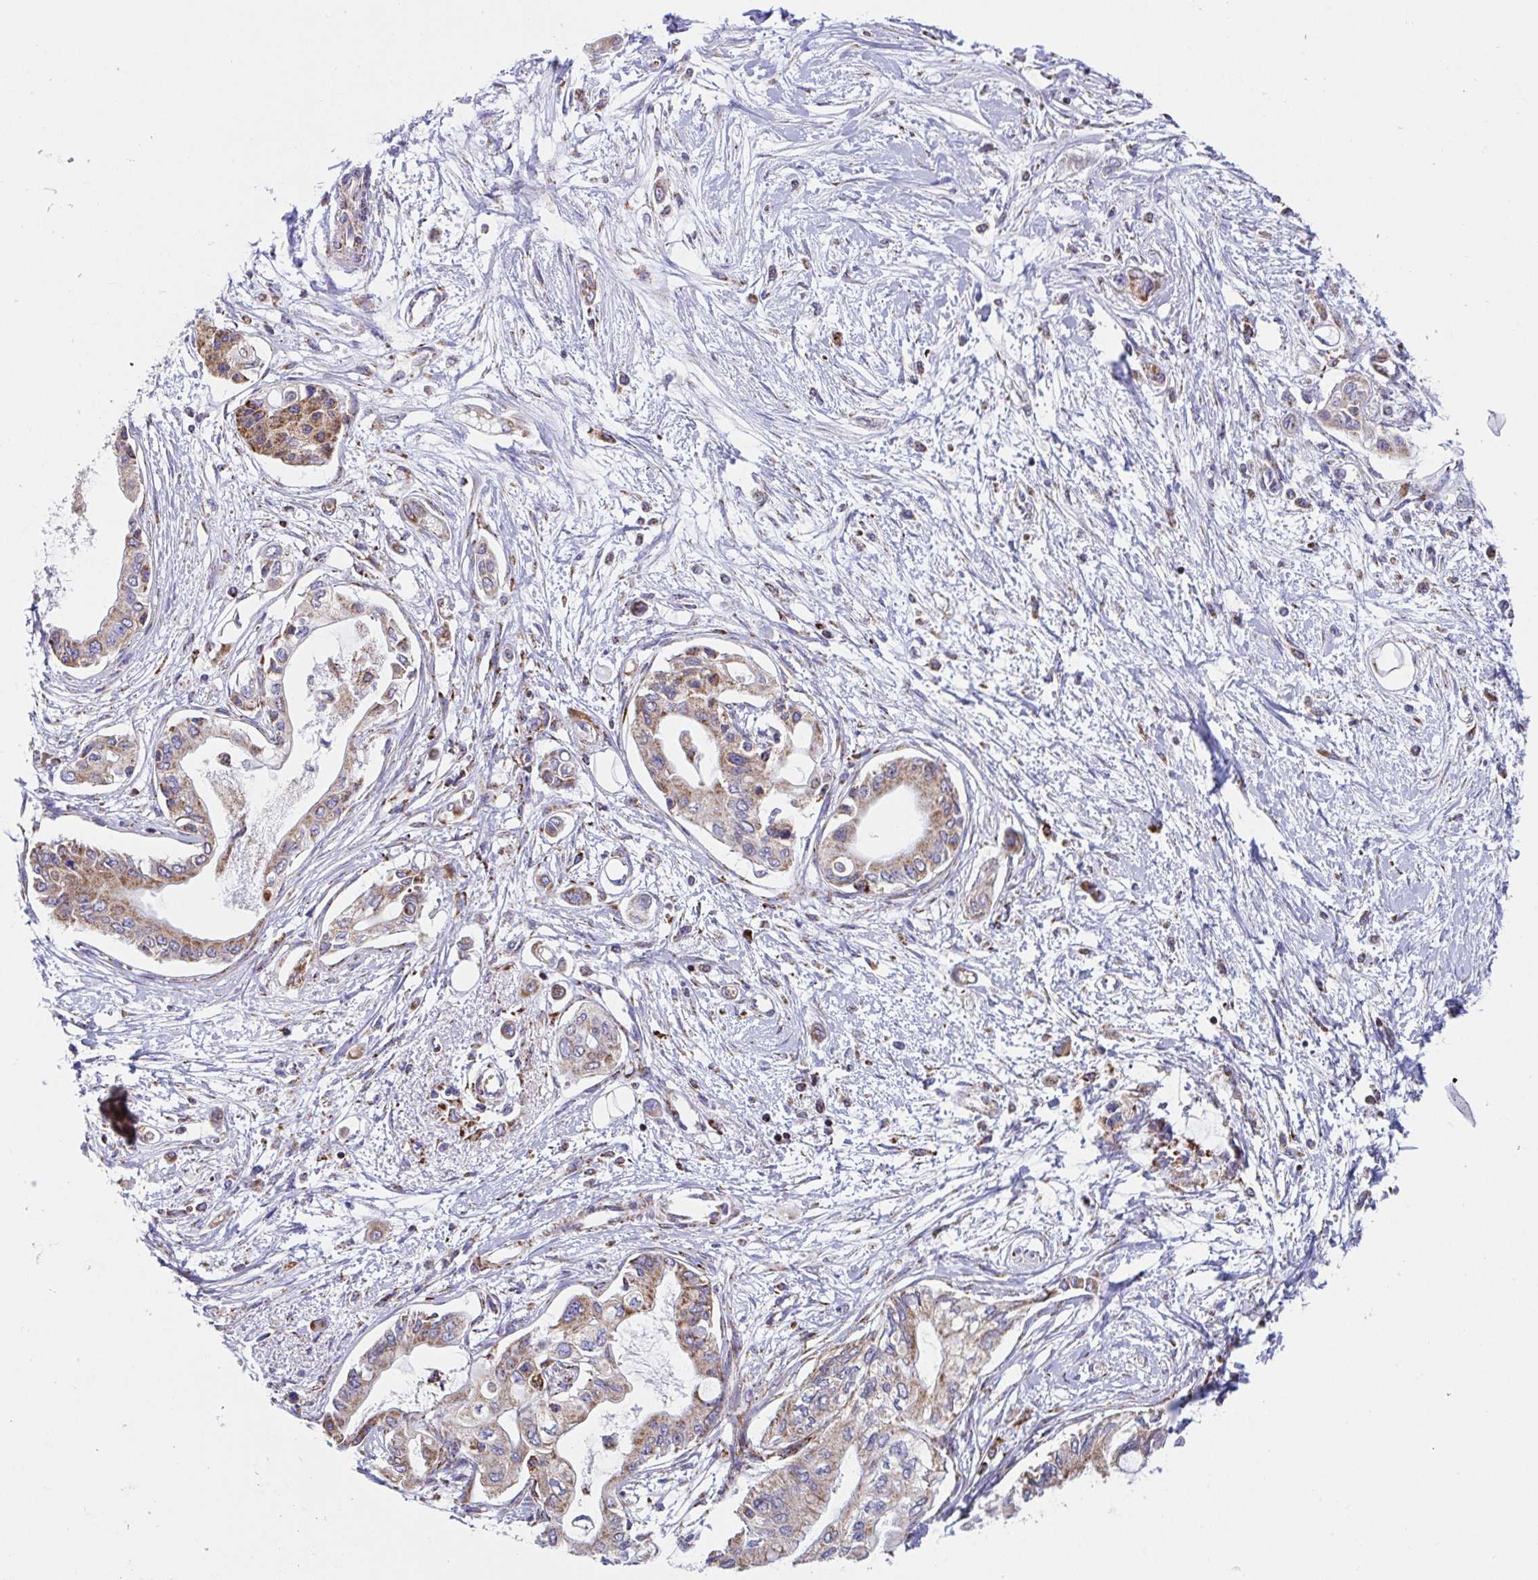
{"staining": {"intensity": "moderate", "quantity": ">75%", "location": "cytoplasmic/membranous"}, "tissue": "pancreatic cancer", "cell_type": "Tumor cells", "image_type": "cancer", "snomed": [{"axis": "morphology", "description": "Adenocarcinoma, NOS"}, {"axis": "topography", "description": "Pancreas"}], "caption": "High-magnification brightfield microscopy of pancreatic cancer (adenocarcinoma) stained with DAB (brown) and counterstained with hematoxylin (blue). tumor cells exhibit moderate cytoplasmic/membranous staining is present in approximately>75% of cells.", "gene": "ATP5MJ", "patient": {"sex": "female", "age": 77}}